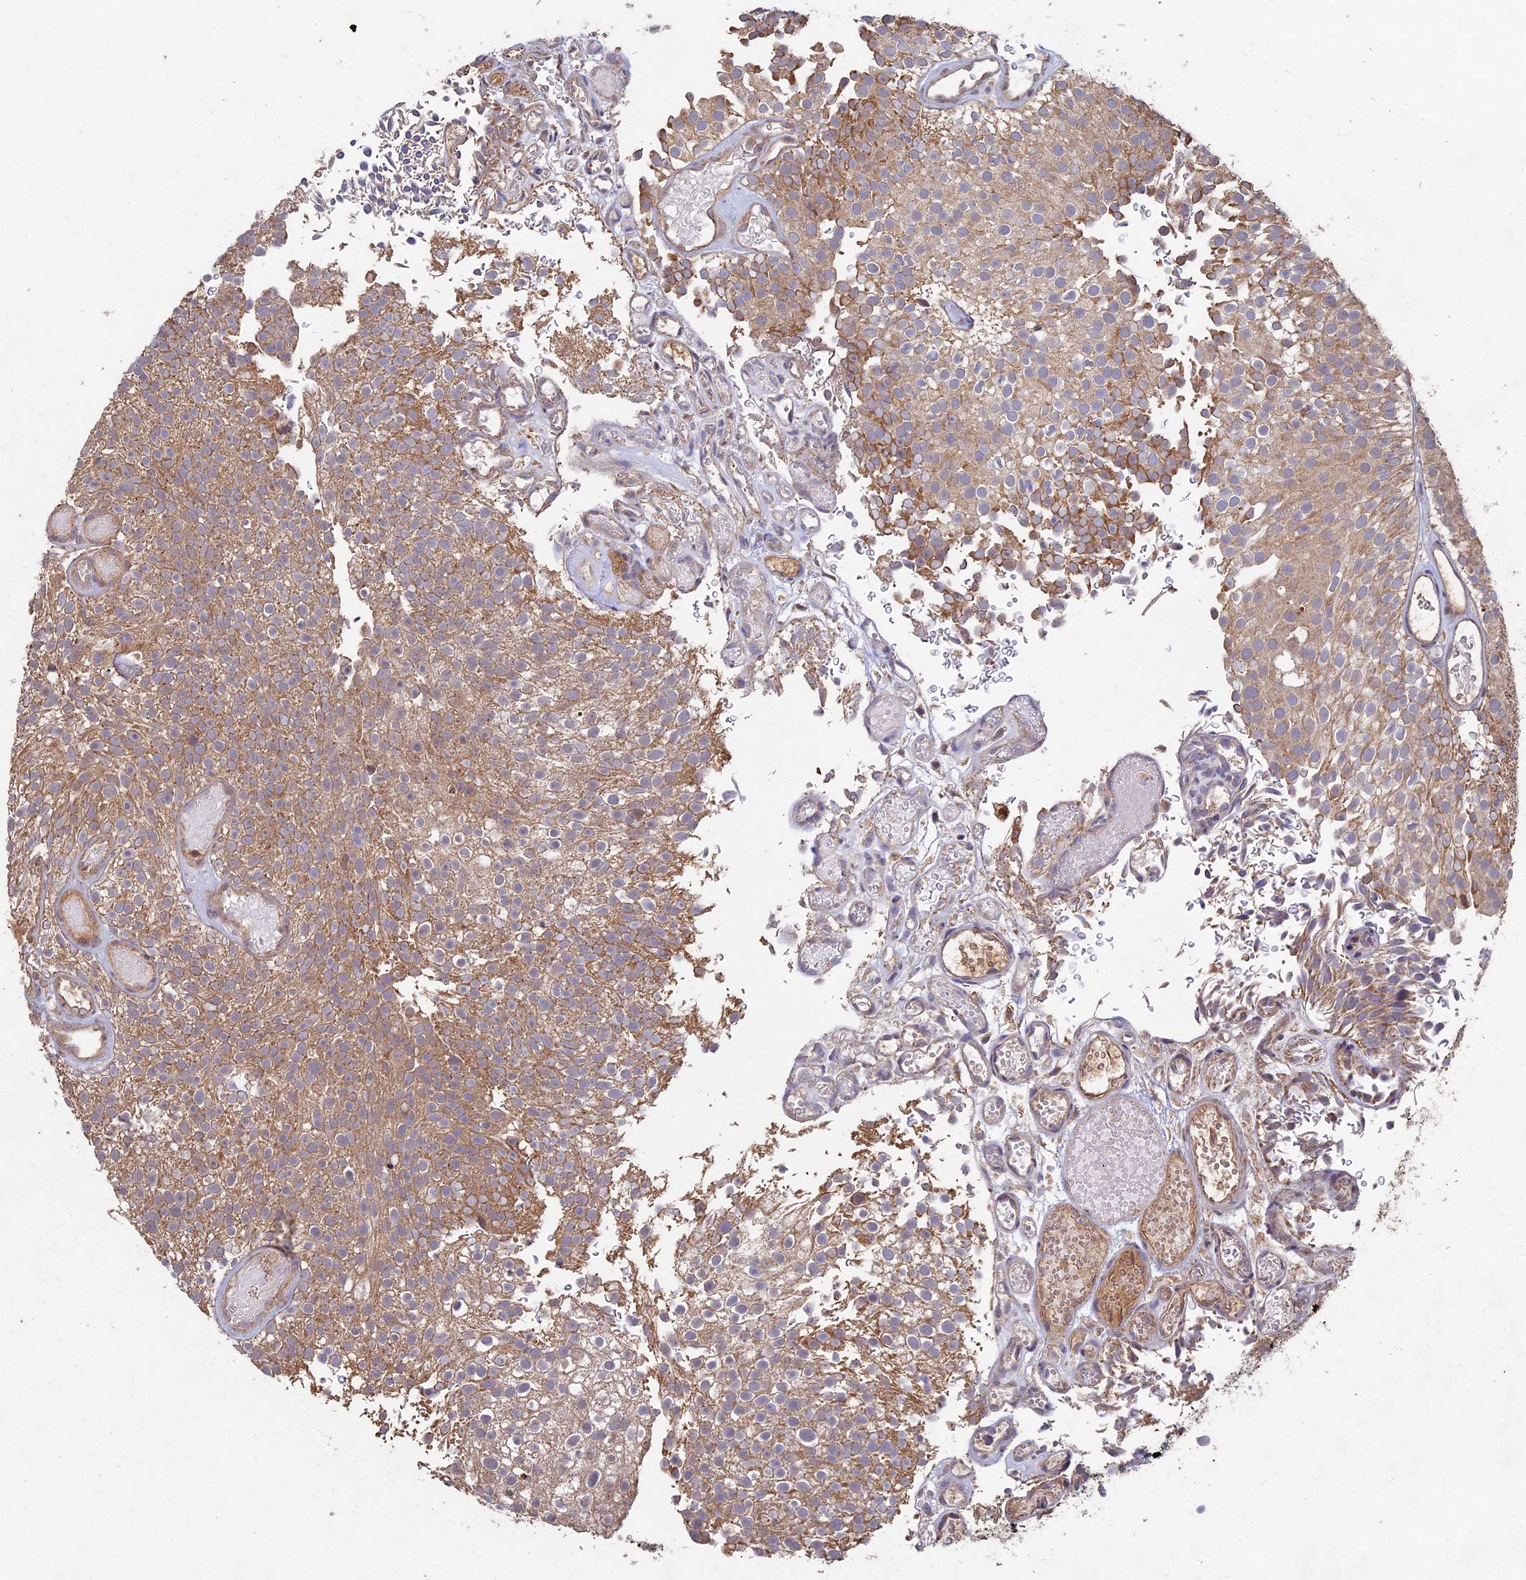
{"staining": {"intensity": "moderate", "quantity": ">75%", "location": "cytoplasmic/membranous"}, "tissue": "urothelial cancer", "cell_type": "Tumor cells", "image_type": "cancer", "snomed": [{"axis": "morphology", "description": "Urothelial carcinoma, Low grade"}, {"axis": "topography", "description": "Urinary bladder"}], "caption": "Immunohistochemistry staining of urothelial cancer, which demonstrates medium levels of moderate cytoplasmic/membranous positivity in about >75% of tumor cells indicating moderate cytoplasmic/membranous protein positivity. The staining was performed using DAB (3,3'-diaminobenzidine) (brown) for protein detection and nuclei were counterstained in hematoxylin (blue).", "gene": "RCCD1", "patient": {"sex": "male", "age": 78}}